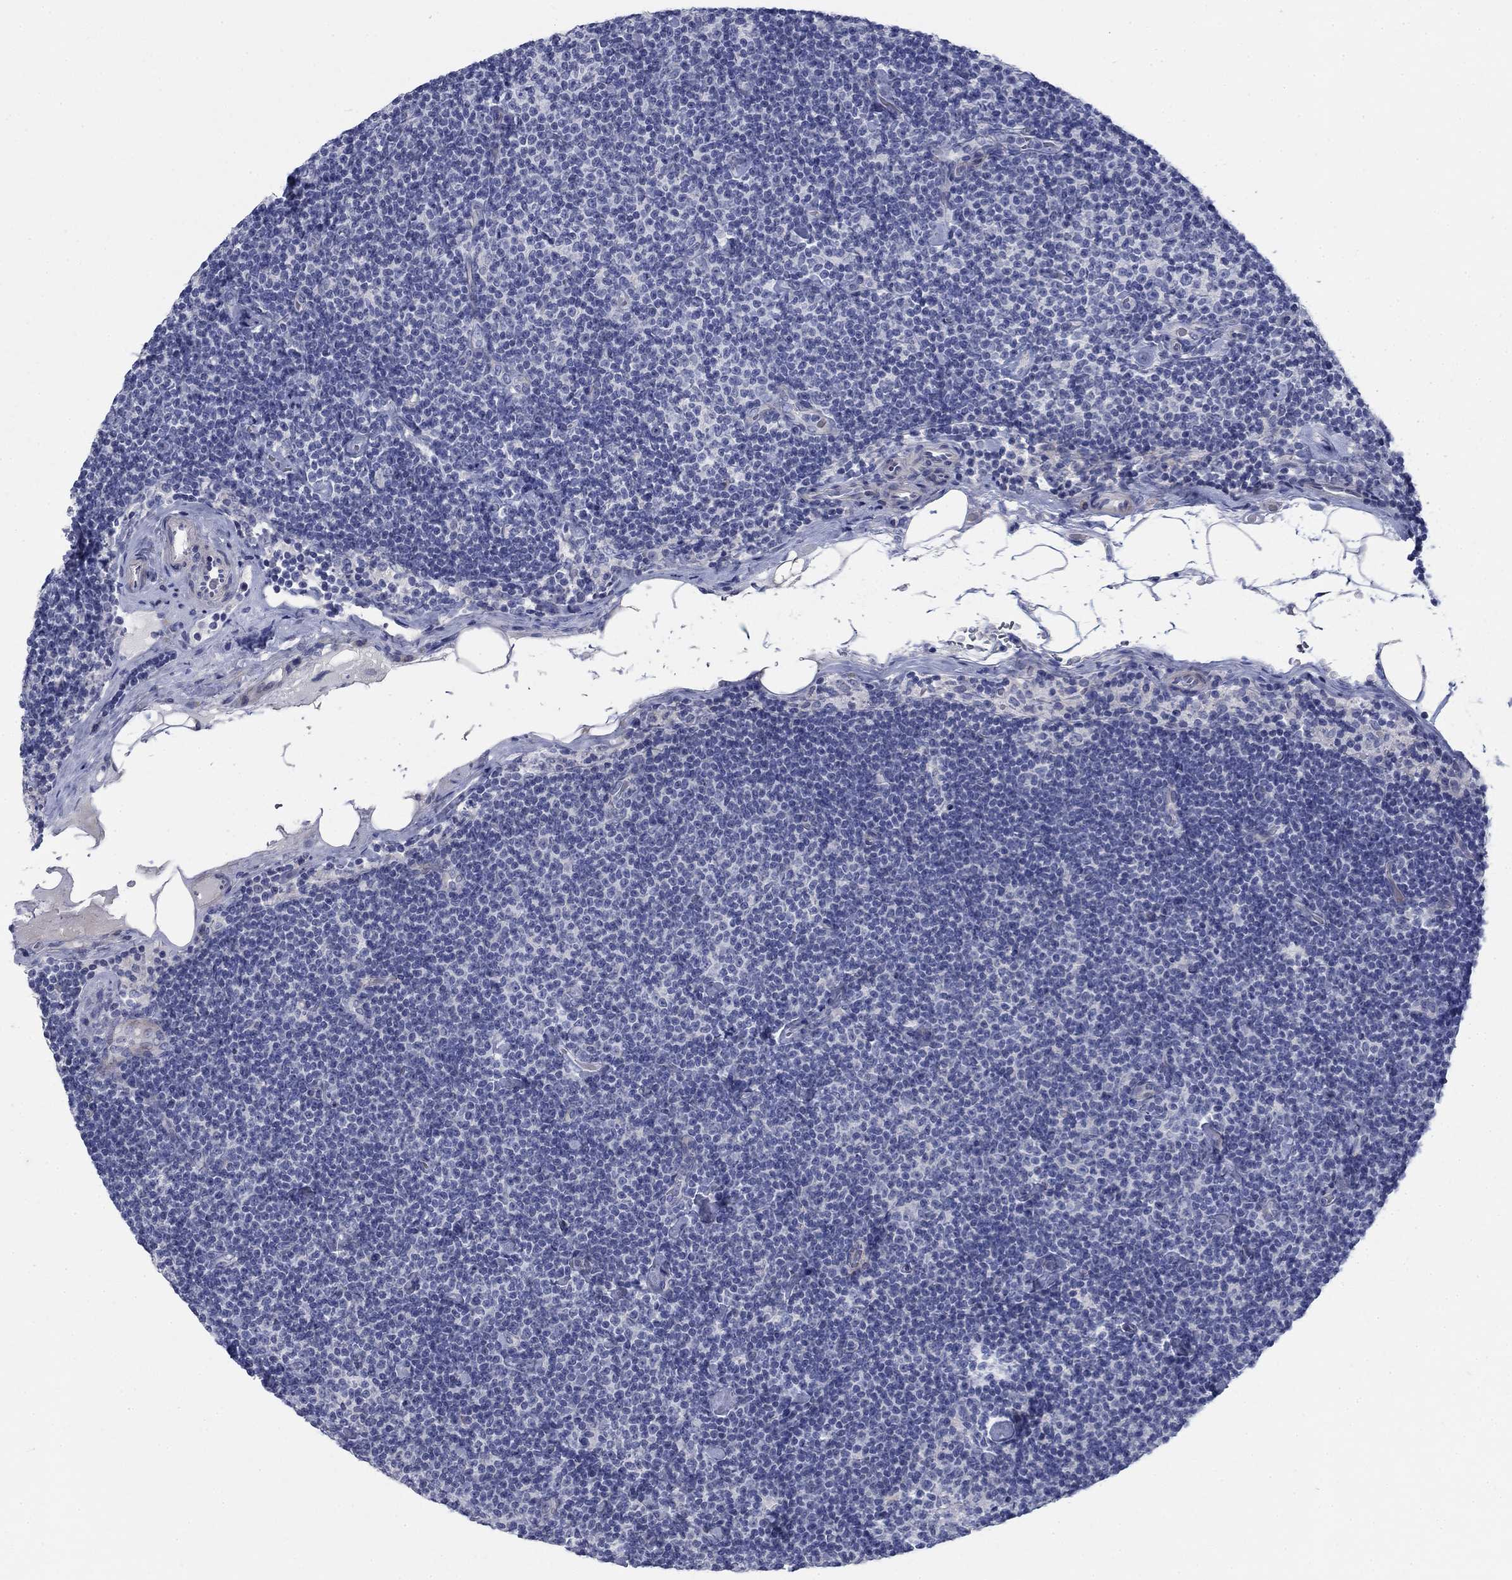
{"staining": {"intensity": "negative", "quantity": "none", "location": "none"}, "tissue": "lymphoma", "cell_type": "Tumor cells", "image_type": "cancer", "snomed": [{"axis": "morphology", "description": "Malignant lymphoma, non-Hodgkin's type, Low grade"}, {"axis": "topography", "description": "Lymph node"}], "caption": "DAB immunohistochemical staining of human low-grade malignant lymphoma, non-Hodgkin's type demonstrates no significant staining in tumor cells.", "gene": "DNER", "patient": {"sex": "male", "age": 81}}